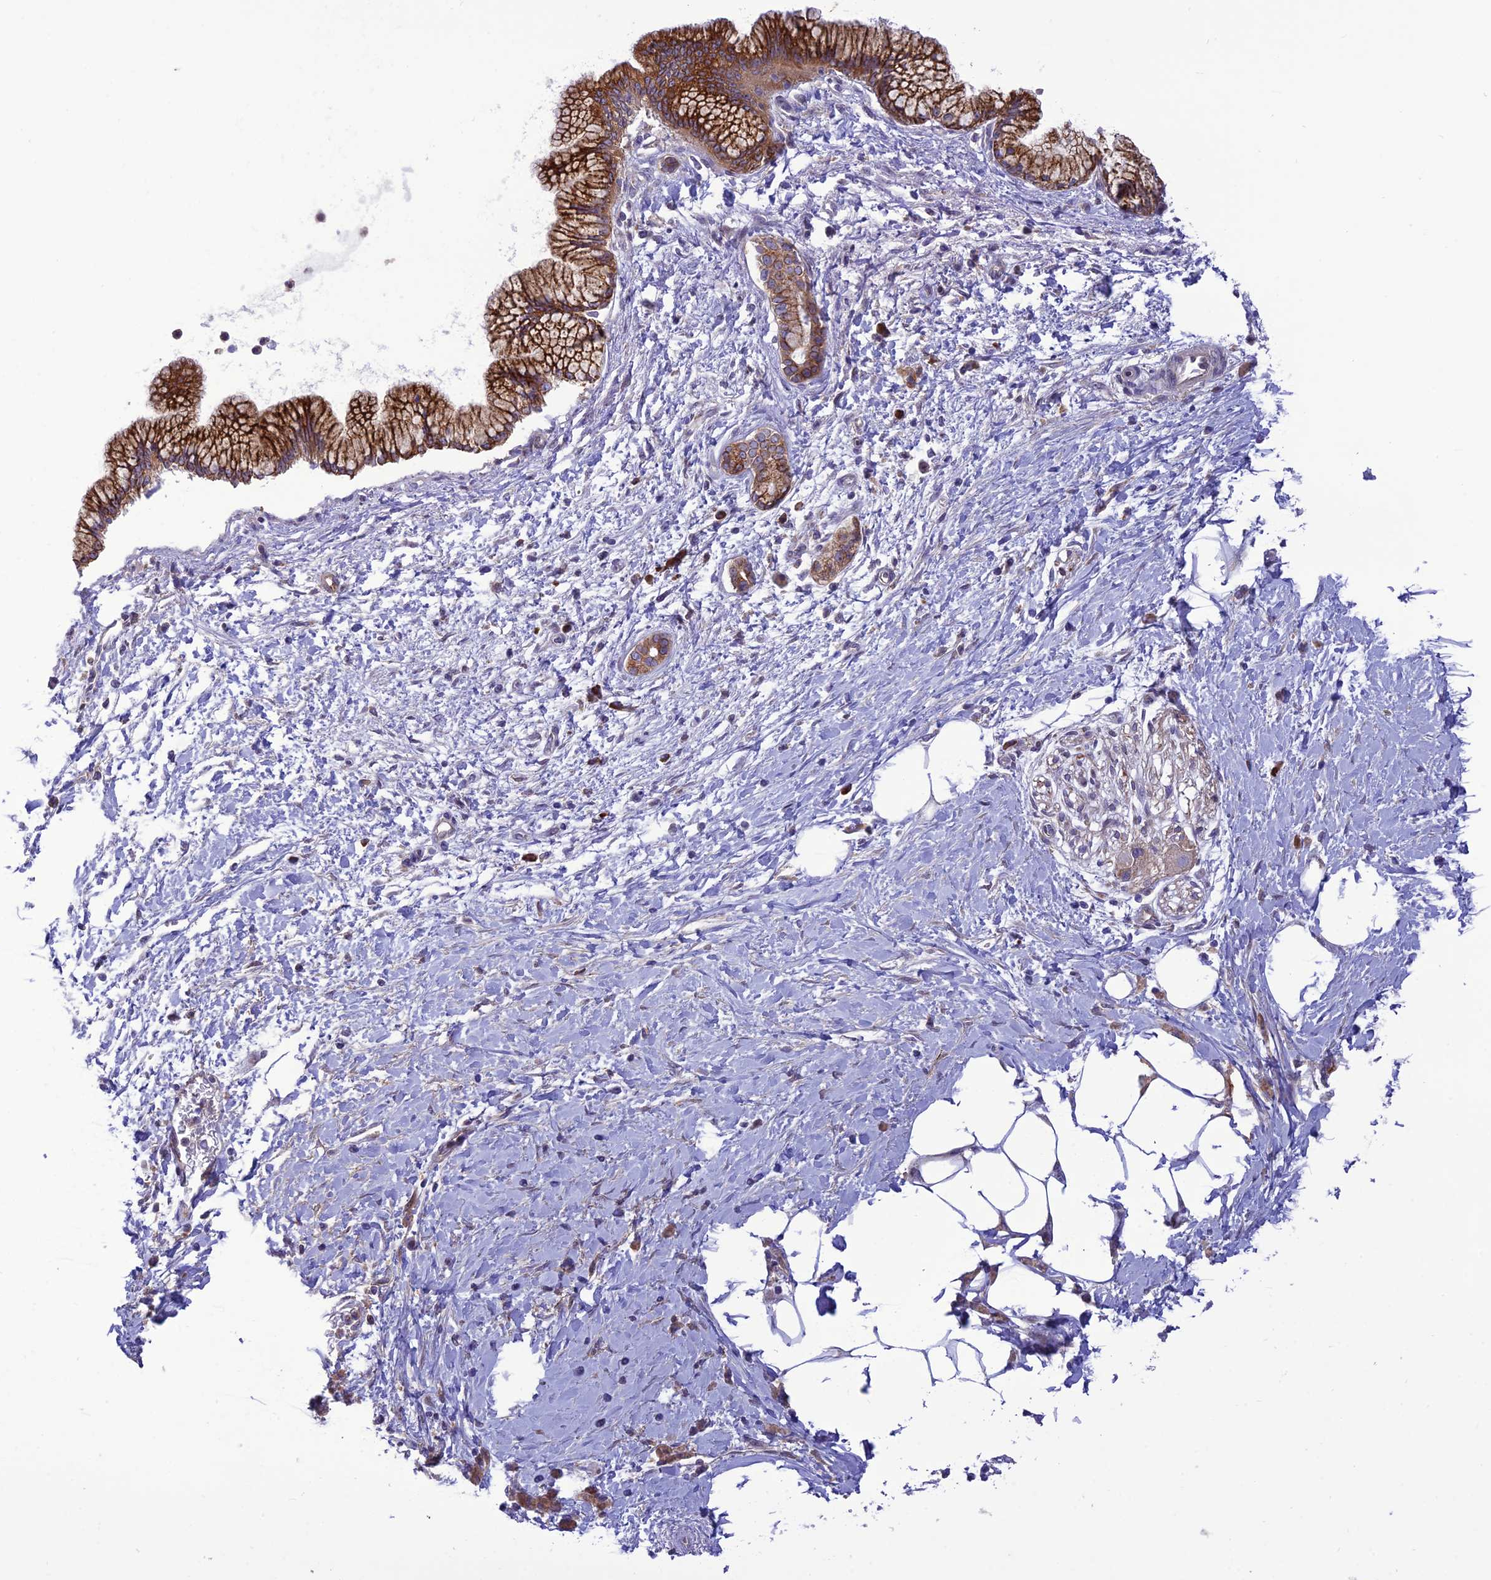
{"staining": {"intensity": "moderate", "quantity": "<25%", "location": "cytoplasmic/membranous"}, "tissue": "pancreatic cancer", "cell_type": "Tumor cells", "image_type": "cancer", "snomed": [{"axis": "morphology", "description": "Adenocarcinoma, NOS"}, {"axis": "topography", "description": "Pancreas"}], "caption": "An image of pancreatic cancer stained for a protein reveals moderate cytoplasmic/membranous brown staining in tumor cells.", "gene": "JMY", "patient": {"sex": "male", "age": 58}}